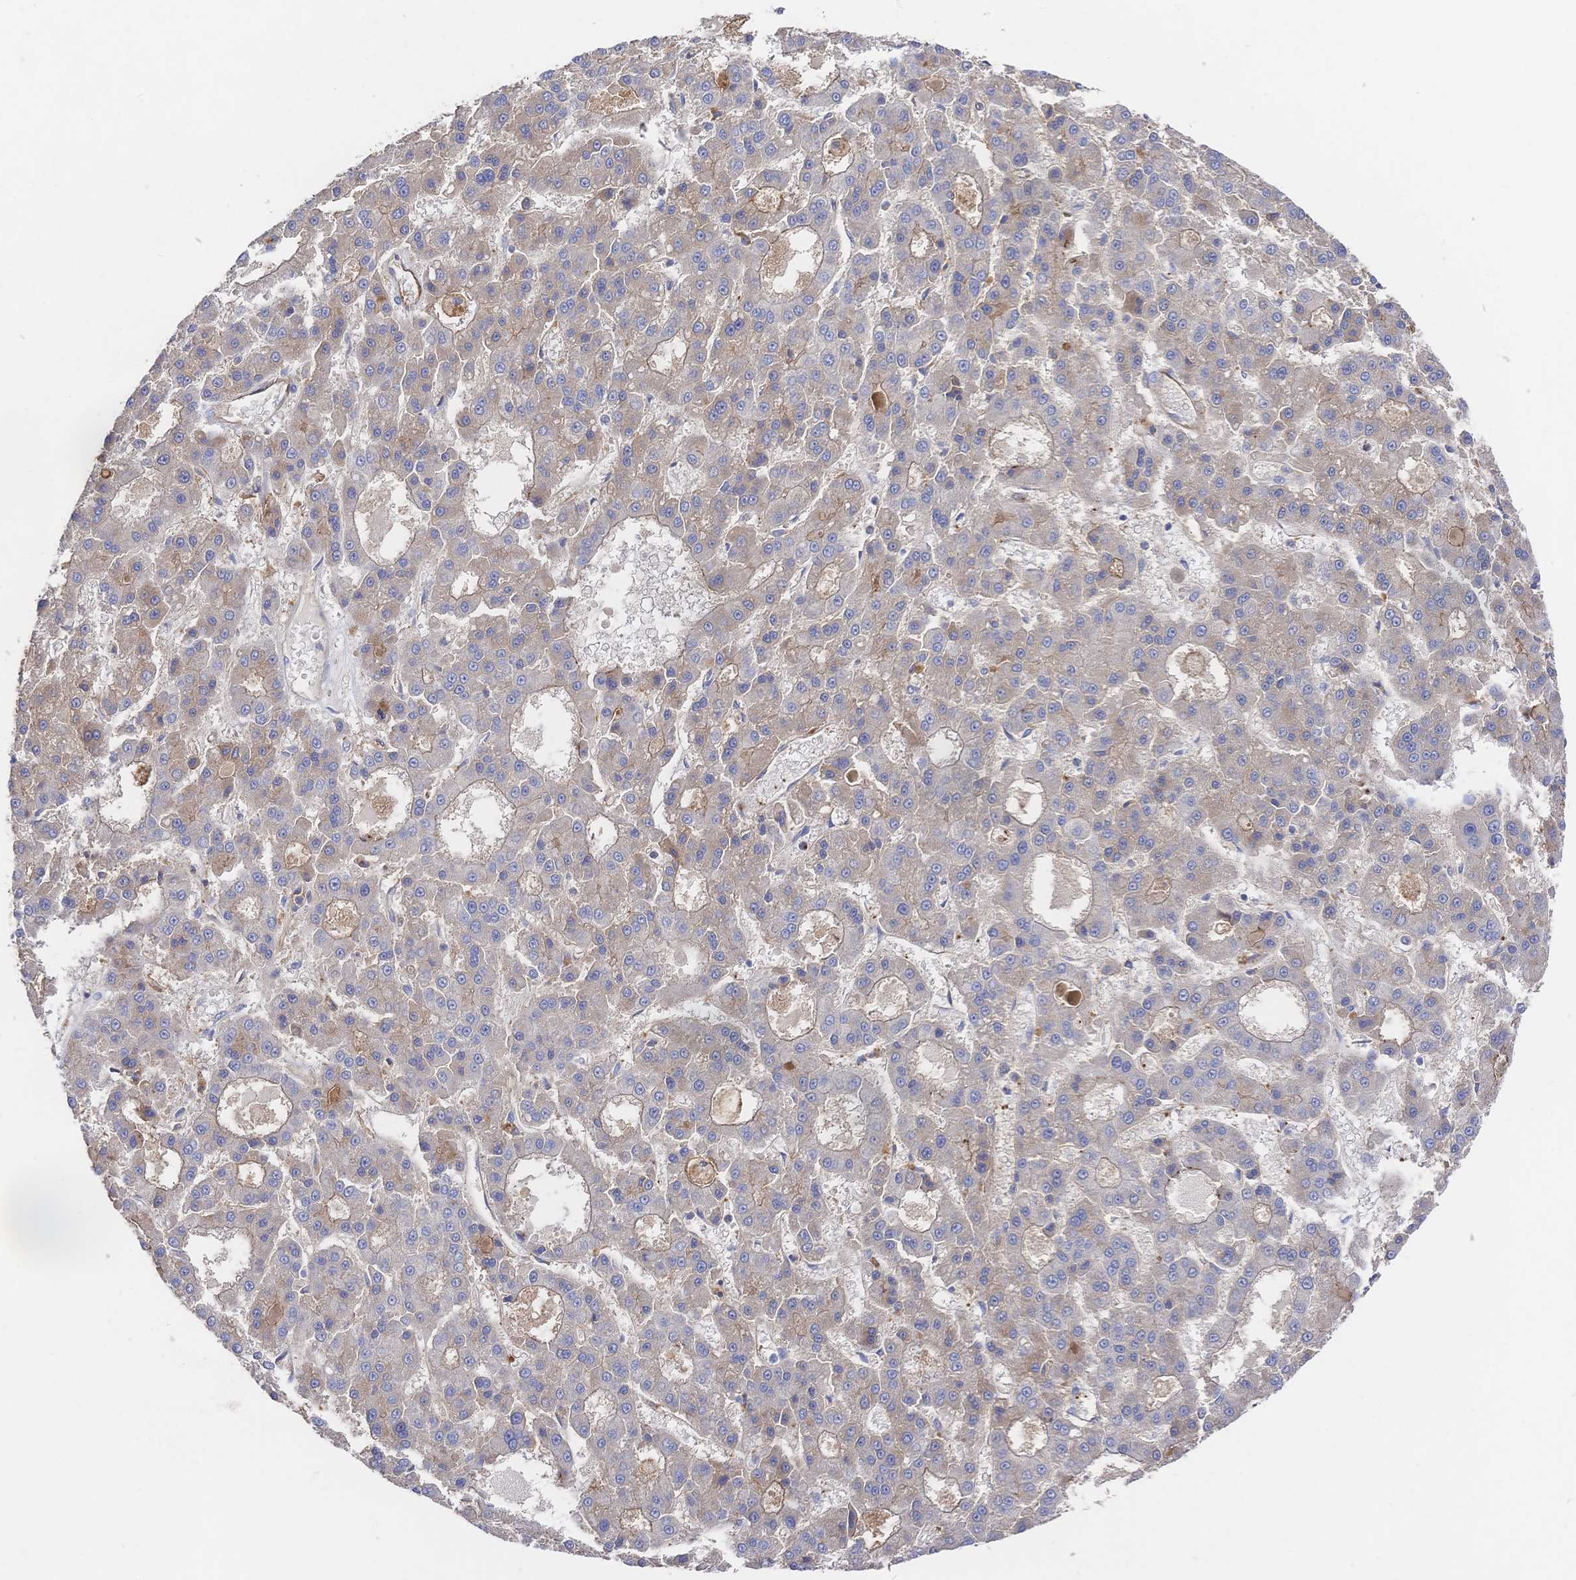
{"staining": {"intensity": "weak", "quantity": "<25%", "location": "cytoplasmic/membranous"}, "tissue": "liver cancer", "cell_type": "Tumor cells", "image_type": "cancer", "snomed": [{"axis": "morphology", "description": "Carcinoma, Hepatocellular, NOS"}, {"axis": "topography", "description": "Liver"}], "caption": "High power microscopy micrograph of an IHC micrograph of liver cancer (hepatocellular carcinoma), revealing no significant positivity in tumor cells. (Immunohistochemistry (ihc), brightfield microscopy, high magnification).", "gene": "F11R", "patient": {"sex": "male", "age": 70}}